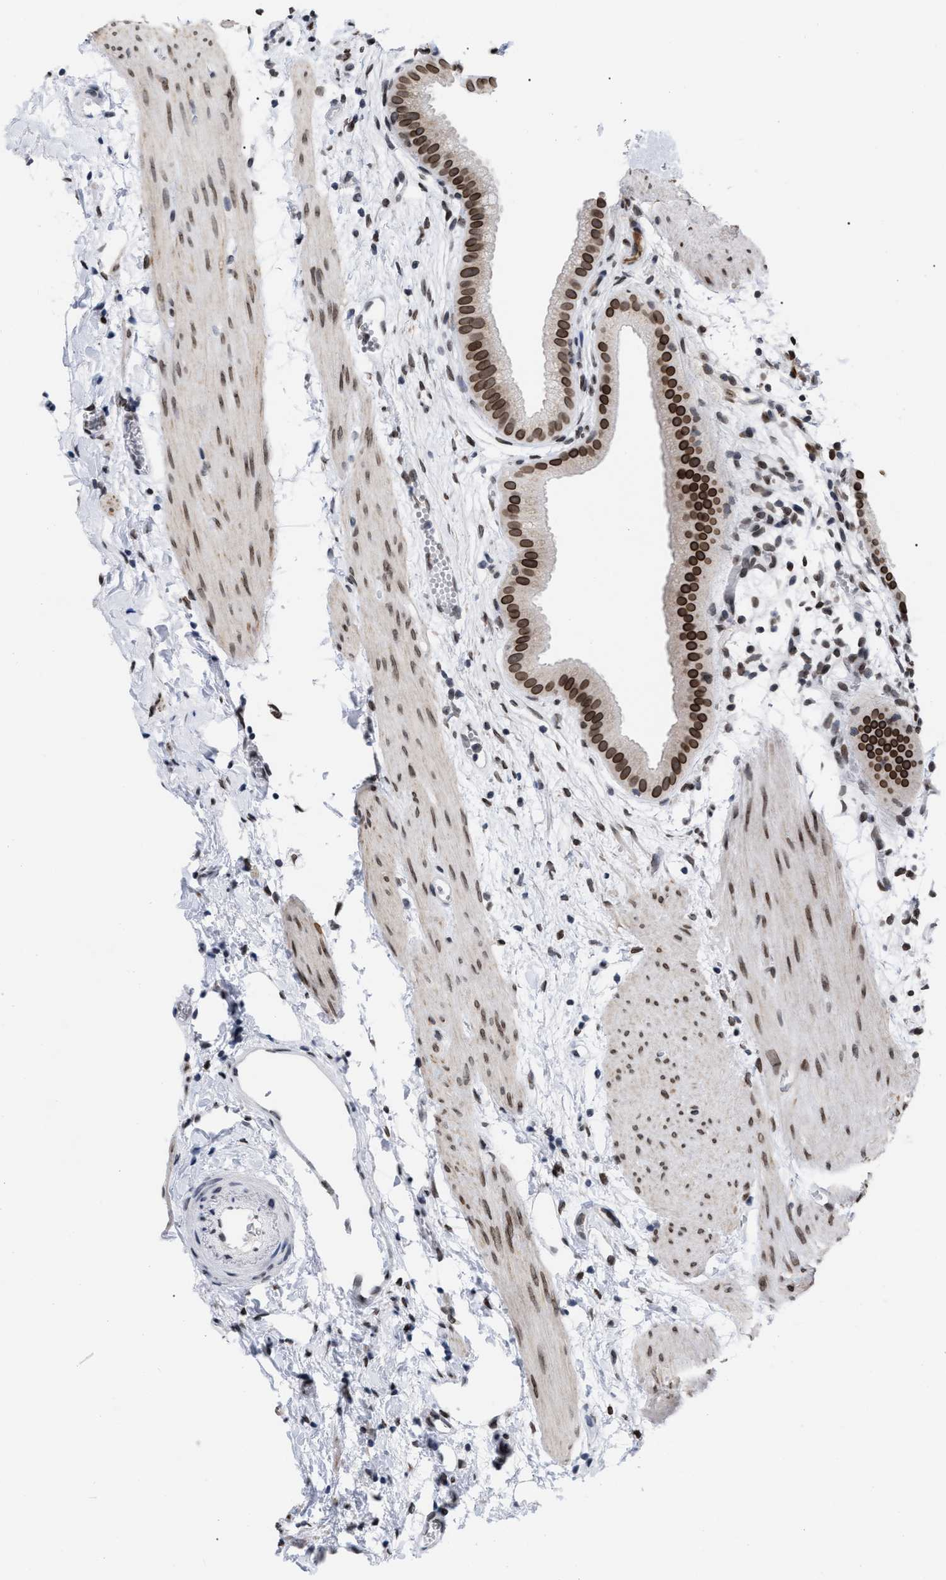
{"staining": {"intensity": "strong", "quantity": ">75%", "location": "cytoplasmic/membranous,nuclear"}, "tissue": "gallbladder", "cell_type": "Glandular cells", "image_type": "normal", "snomed": [{"axis": "morphology", "description": "Normal tissue, NOS"}, {"axis": "topography", "description": "Gallbladder"}], "caption": "An immunohistochemistry (IHC) image of unremarkable tissue is shown. Protein staining in brown highlights strong cytoplasmic/membranous,nuclear positivity in gallbladder within glandular cells.", "gene": "TPR", "patient": {"sex": "female", "age": 64}}